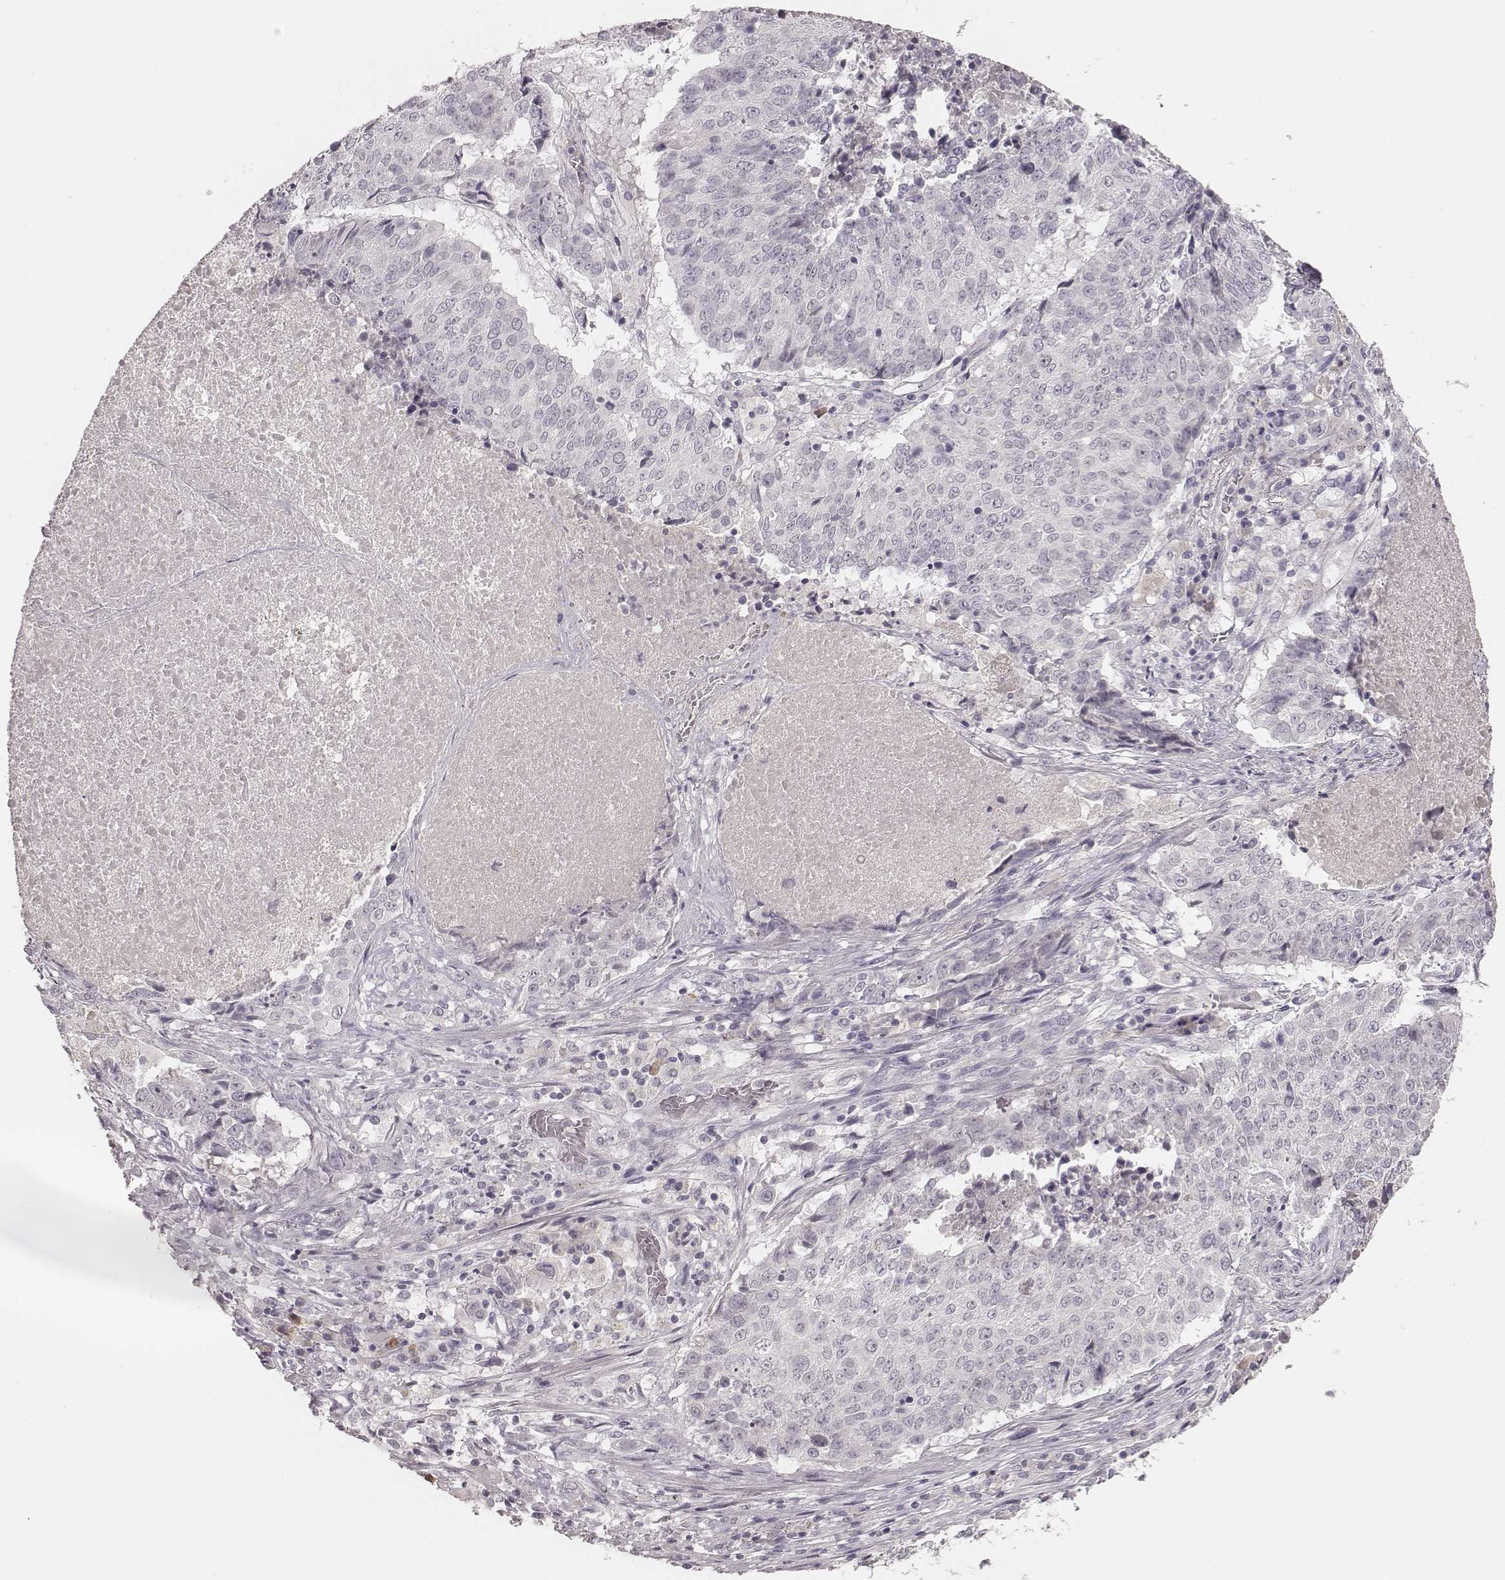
{"staining": {"intensity": "negative", "quantity": "none", "location": "none"}, "tissue": "lung cancer", "cell_type": "Tumor cells", "image_type": "cancer", "snomed": [{"axis": "morphology", "description": "Normal tissue, NOS"}, {"axis": "morphology", "description": "Squamous cell carcinoma, NOS"}, {"axis": "topography", "description": "Bronchus"}, {"axis": "topography", "description": "Lung"}], "caption": "This is a histopathology image of IHC staining of squamous cell carcinoma (lung), which shows no staining in tumor cells. The staining was performed using DAB to visualize the protein expression in brown, while the nuclei were stained in blue with hematoxylin (Magnification: 20x).", "gene": "LY6K", "patient": {"sex": "male", "age": 64}}